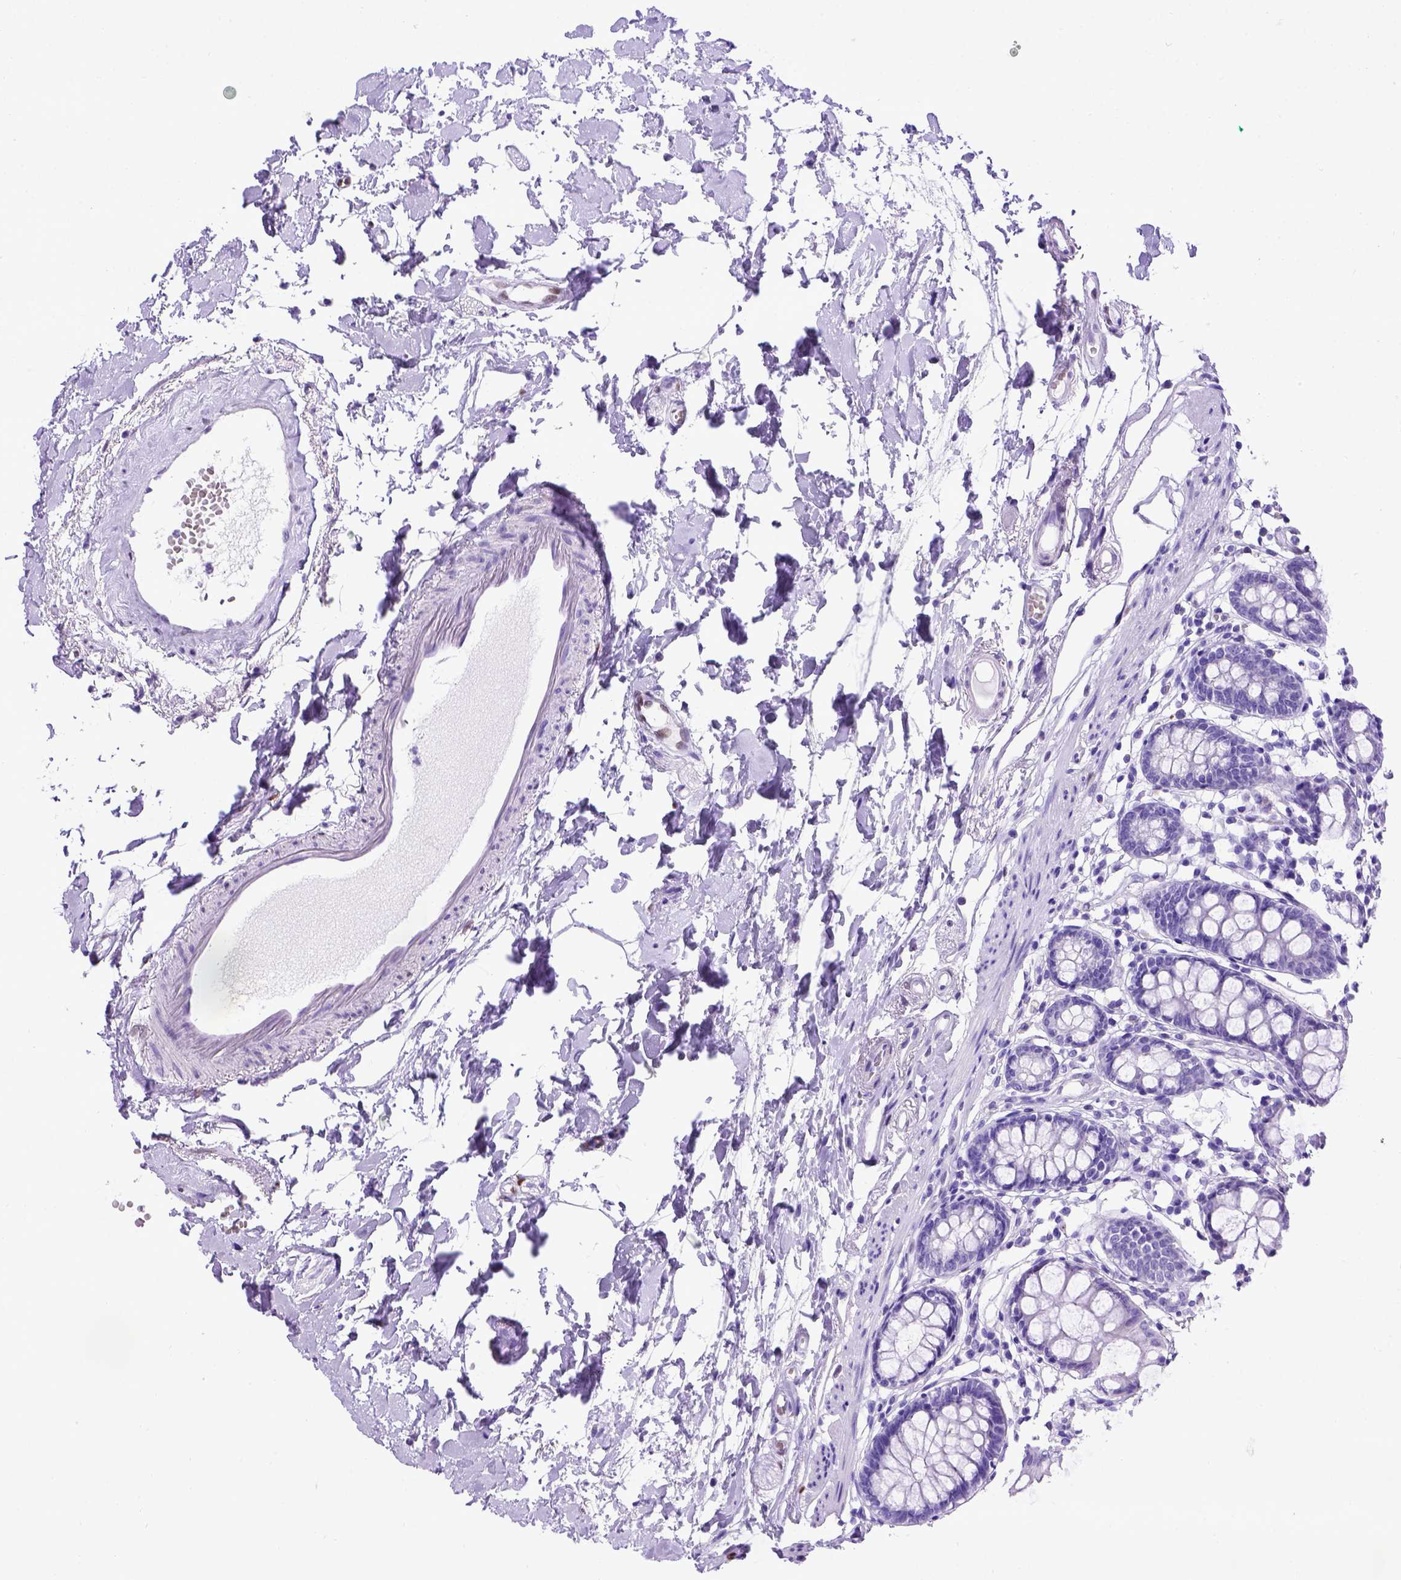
{"staining": {"intensity": "negative", "quantity": "none", "location": "none"}, "tissue": "colon", "cell_type": "Endothelial cells", "image_type": "normal", "snomed": [{"axis": "morphology", "description": "Normal tissue, NOS"}, {"axis": "topography", "description": "Colon"}], "caption": "The photomicrograph reveals no significant staining in endothelial cells of colon. (DAB (3,3'-diaminobenzidine) IHC, high magnification).", "gene": "MEOX2", "patient": {"sex": "female", "age": 84}}